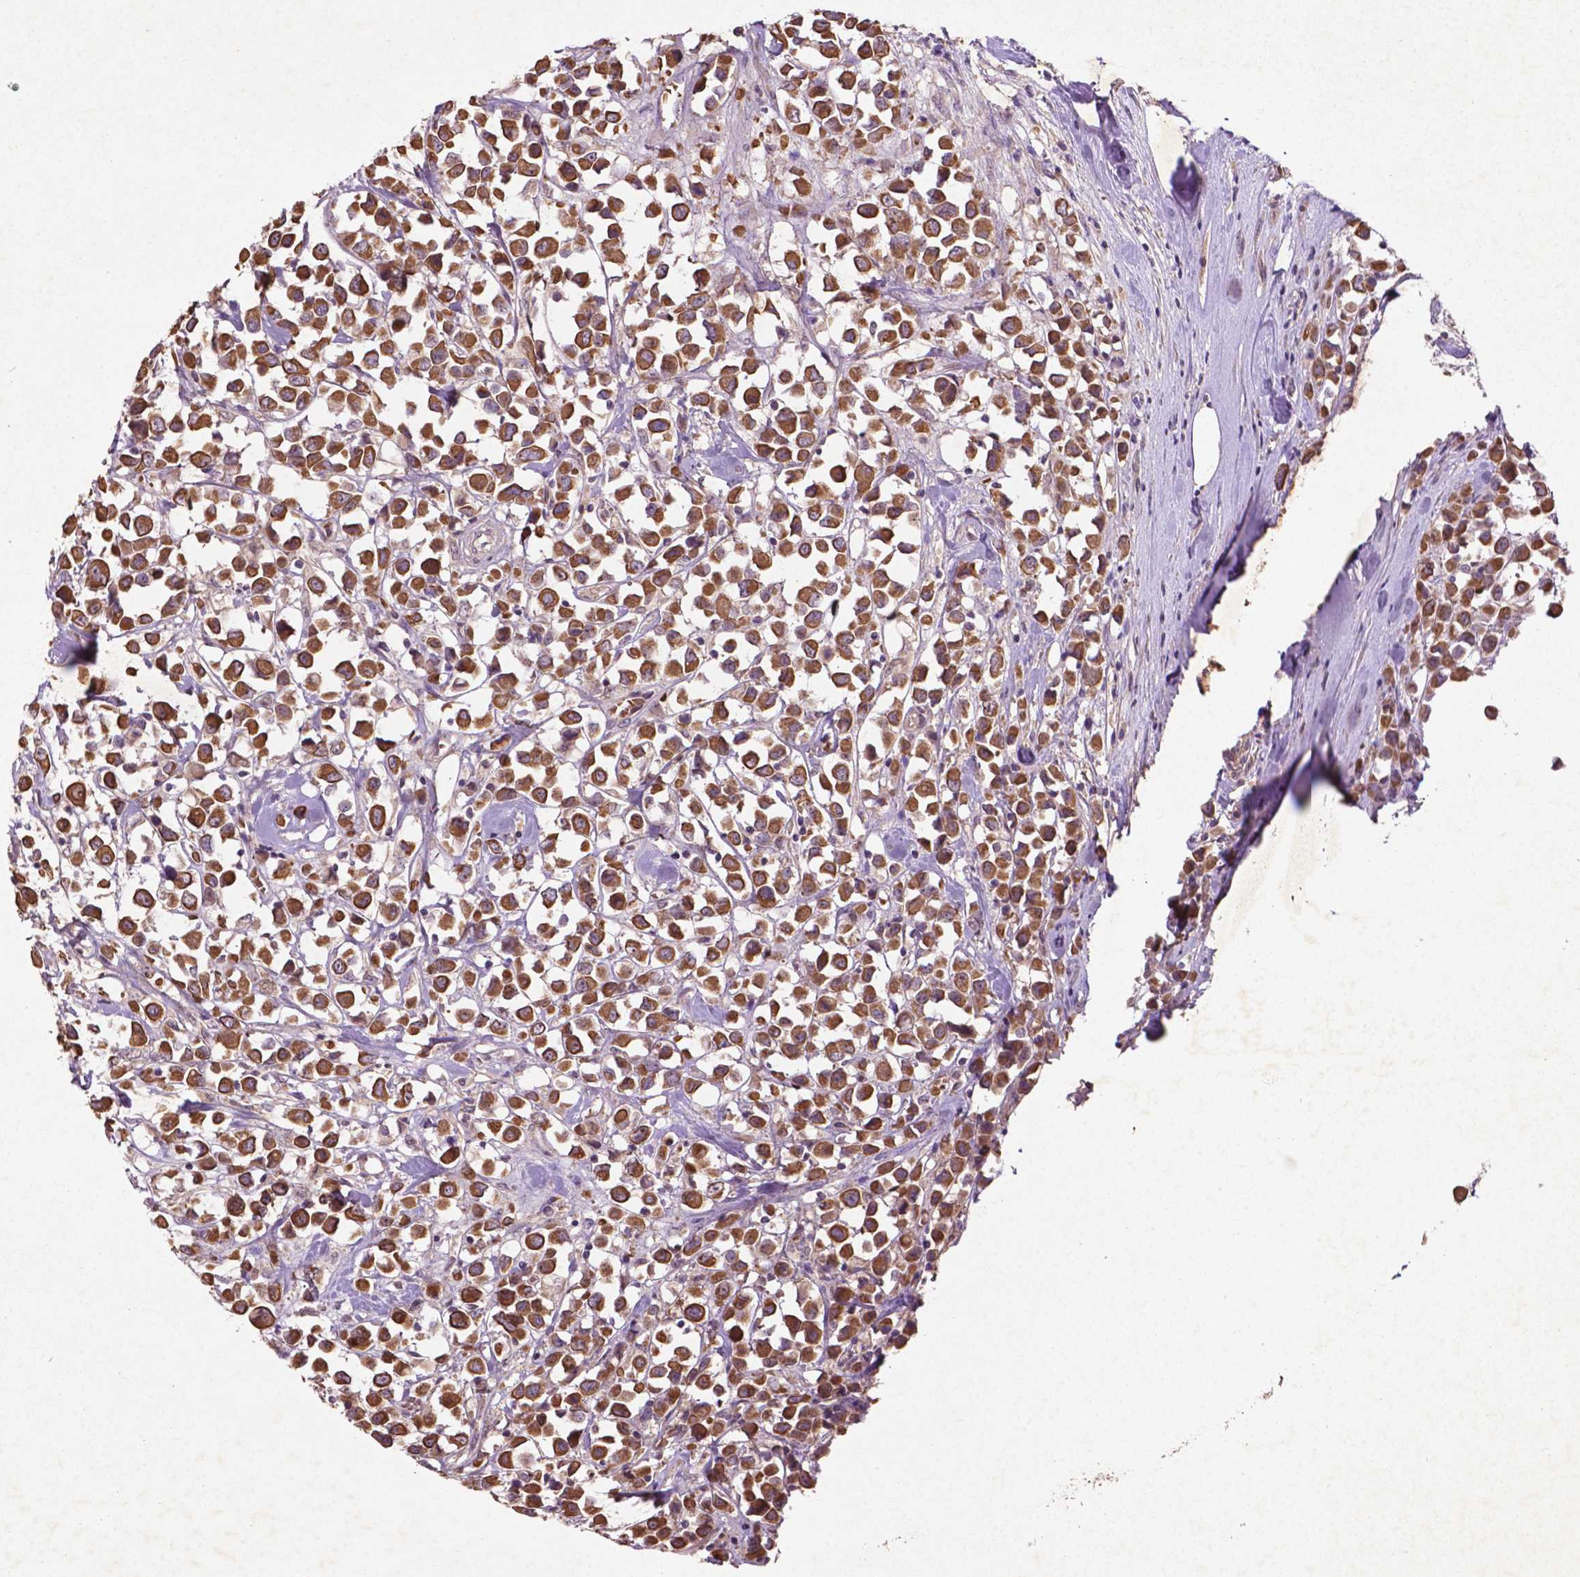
{"staining": {"intensity": "strong", "quantity": ">75%", "location": "cytoplasmic/membranous"}, "tissue": "breast cancer", "cell_type": "Tumor cells", "image_type": "cancer", "snomed": [{"axis": "morphology", "description": "Duct carcinoma"}, {"axis": "topography", "description": "Breast"}], "caption": "This is a photomicrograph of immunohistochemistry (IHC) staining of breast infiltrating ductal carcinoma, which shows strong staining in the cytoplasmic/membranous of tumor cells.", "gene": "COQ2", "patient": {"sex": "female", "age": 61}}